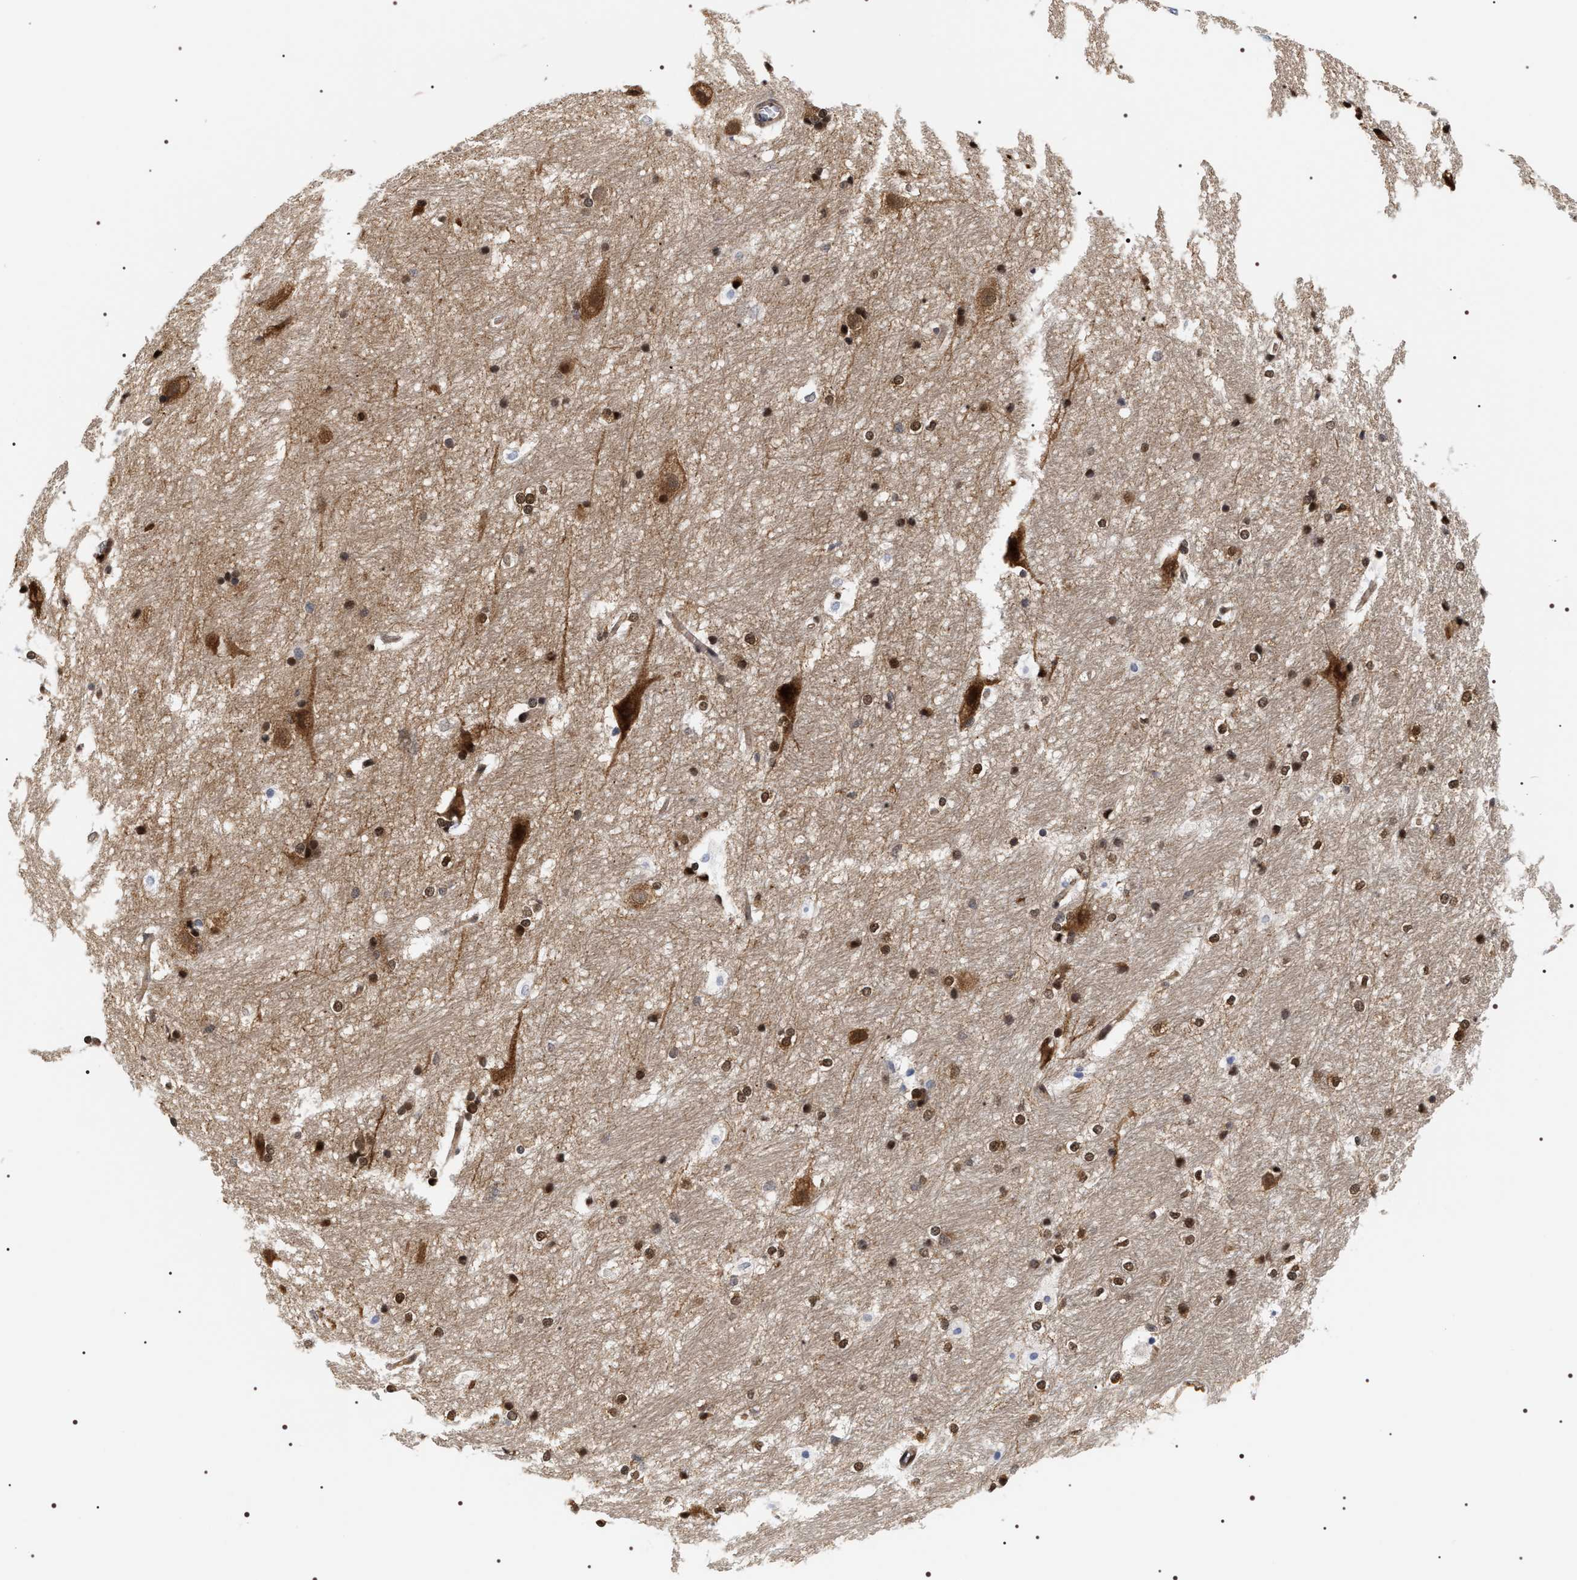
{"staining": {"intensity": "moderate", "quantity": "25%-75%", "location": "nuclear"}, "tissue": "hippocampus", "cell_type": "Glial cells", "image_type": "normal", "snomed": [{"axis": "morphology", "description": "Normal tissue, NOS"}, {"axis": "topography", "description": "Hippocampus"}], "caption": "Hippocampus stained with a brown dye reveals moderate nuclear positive positivity in about 25%-75% of glial cells.", "gene": "BAG6", "patient": {"sex": "female", "age": 19}}